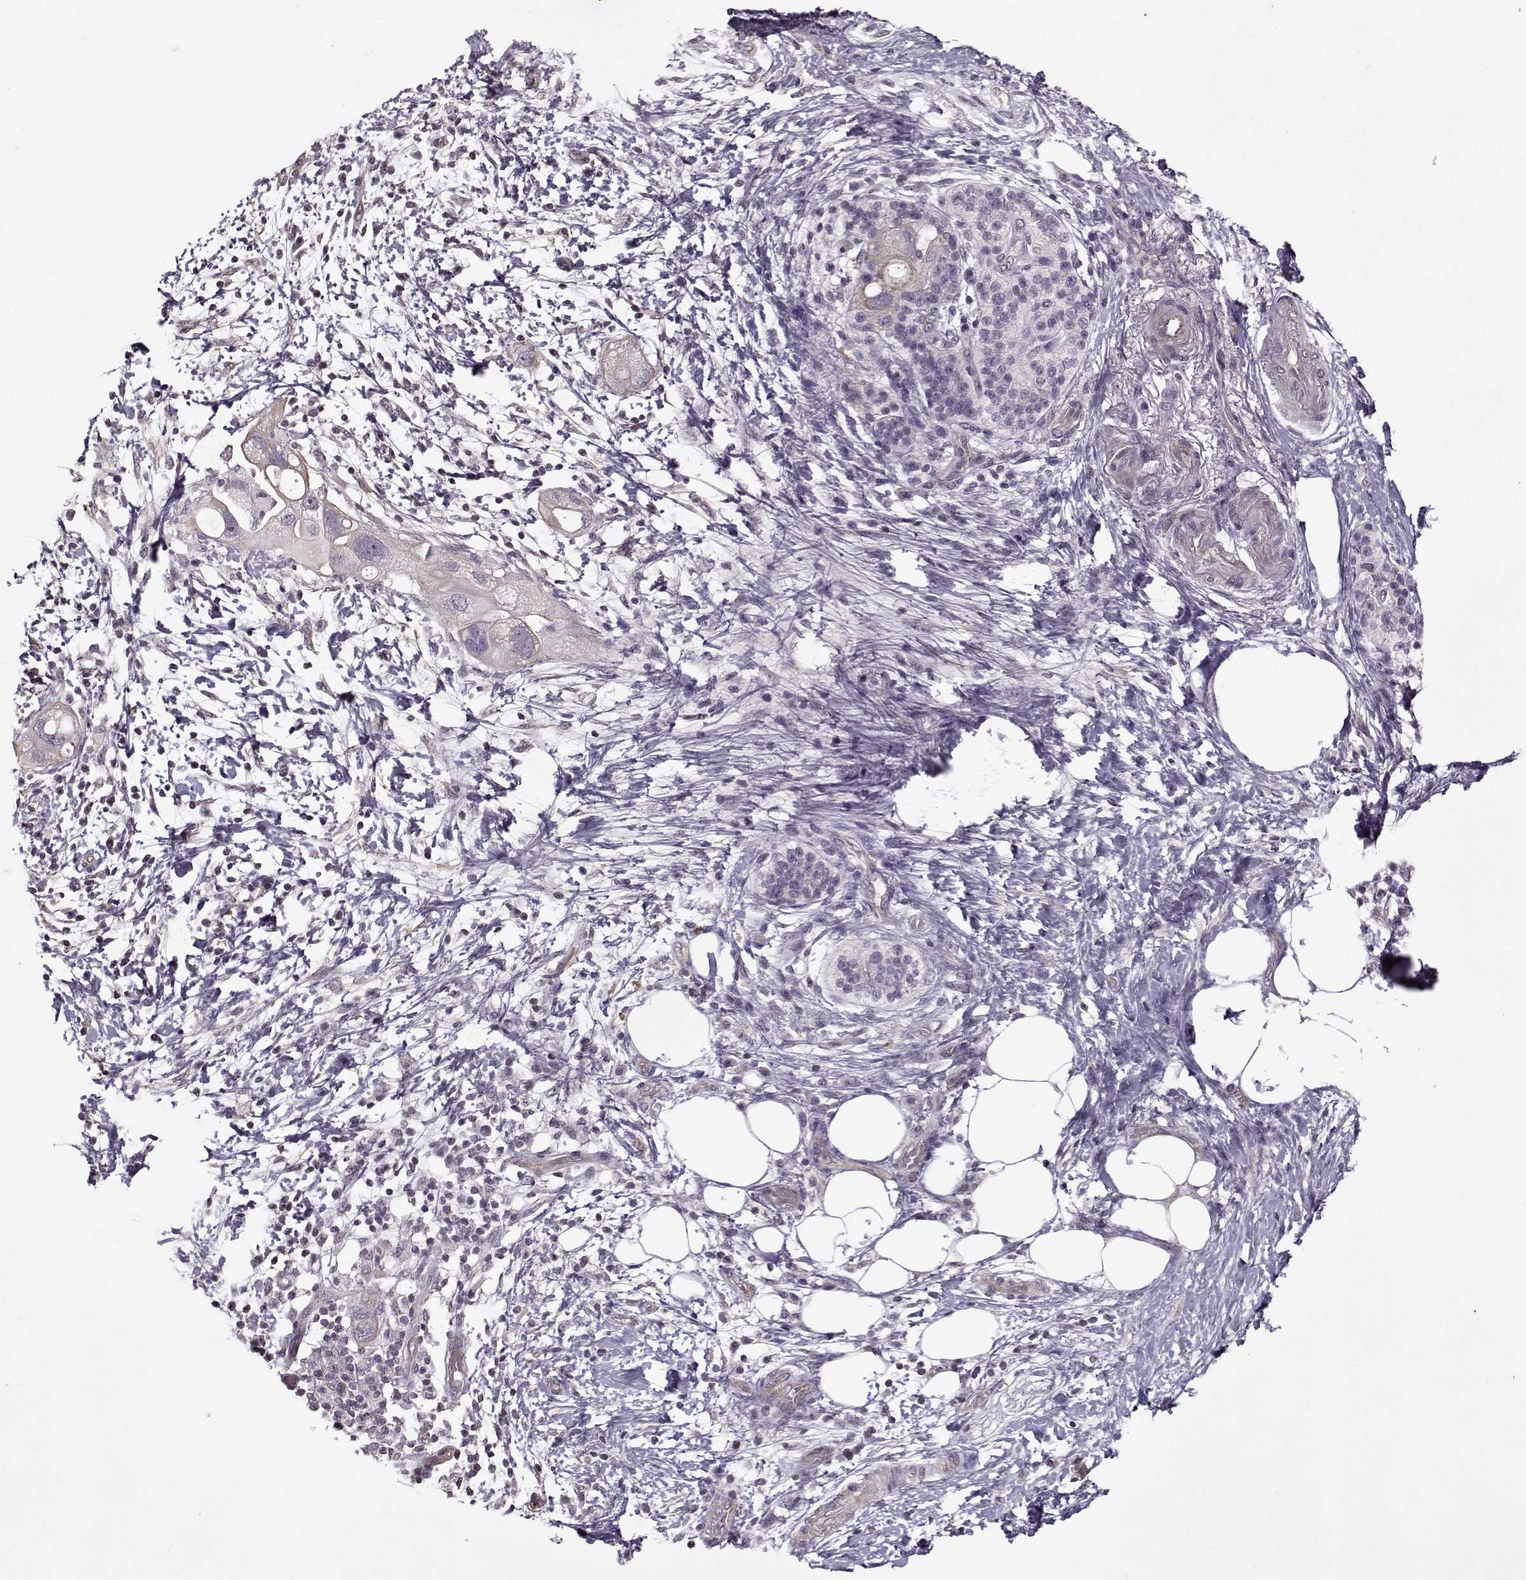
{"staining": {"intensity": "weak", "quantity": "<25%", "location": "cytoplasmic/membranous"}, "tissue": "pancreatic cancer", "cell_type": "Tumor cells", "image_type": "cancer", "snomed": [{"axis": "morphology", "description": "Adenocarcinoma, NOS"}, {"axis": "topography", "description": "Pancreas"}], "caption": "Immunohistochemical staining of pancreatic adenocarcinoma shows no significant positivity in tumor cells.", "gene": "KRT9", "patient": {"sex": "female", "age": 72}}